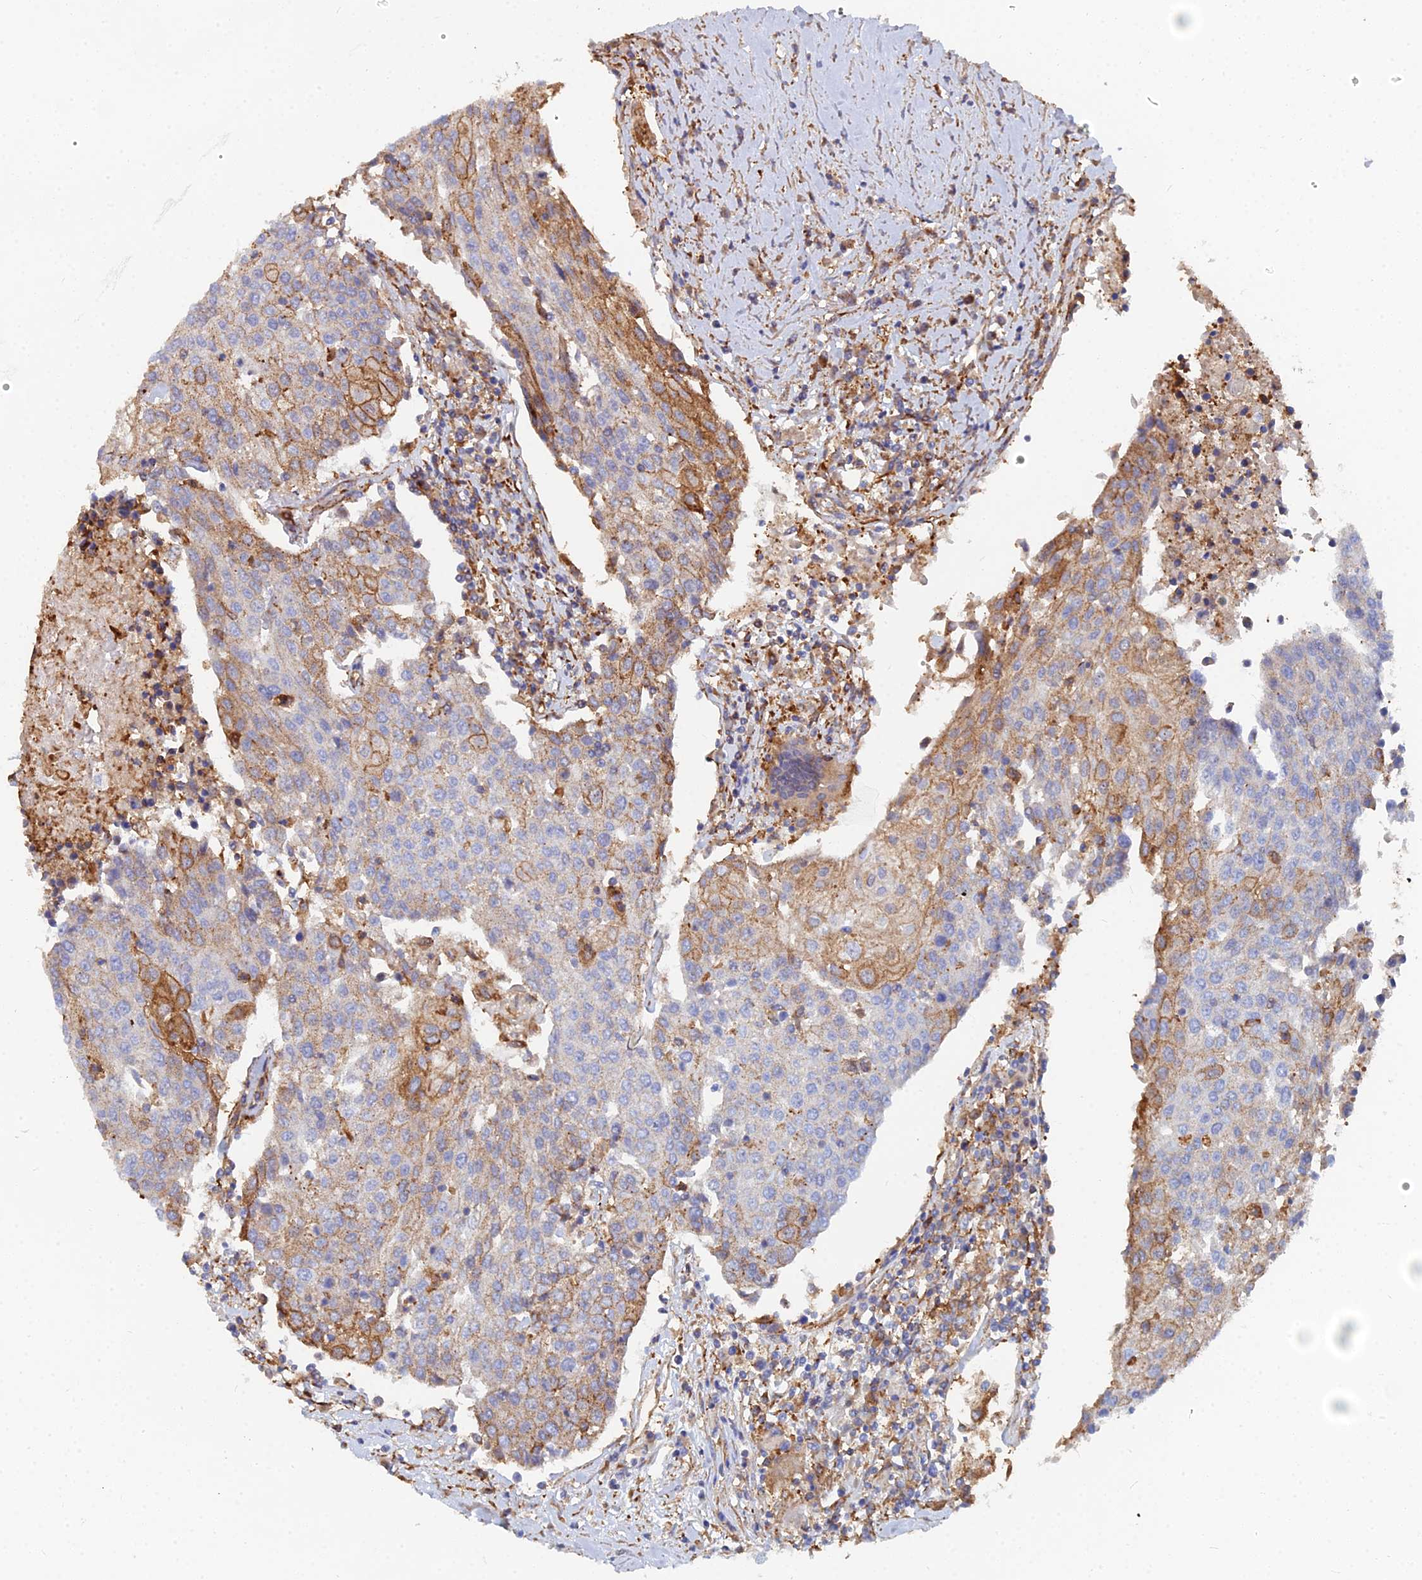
{"staining": {"intensity": "moderate", "quantity": "<25%", "location": "cytoplasmic/membranous"}, "tissue": "urothelial cancer", "cell_type": "Tumor cells", "image_type": "cancer", "snomed": [{"axis": "morphology", "description": "Urothelial carcinoma, High grade"}, {"axis": "topography", "description": "Urinary bladder"}], "caption": "This histopathology image demonstrates high-grade urothelial carcinoma stained with immunohistochemistry (IHC) to label a protein in brown. The cytoplasmic/membranous of tumor cells show moderate positivity for the protein. Nuclei are counter-stained blue.", "gene": "GPR42", "patient": {"sex": "female", "age": 85}}